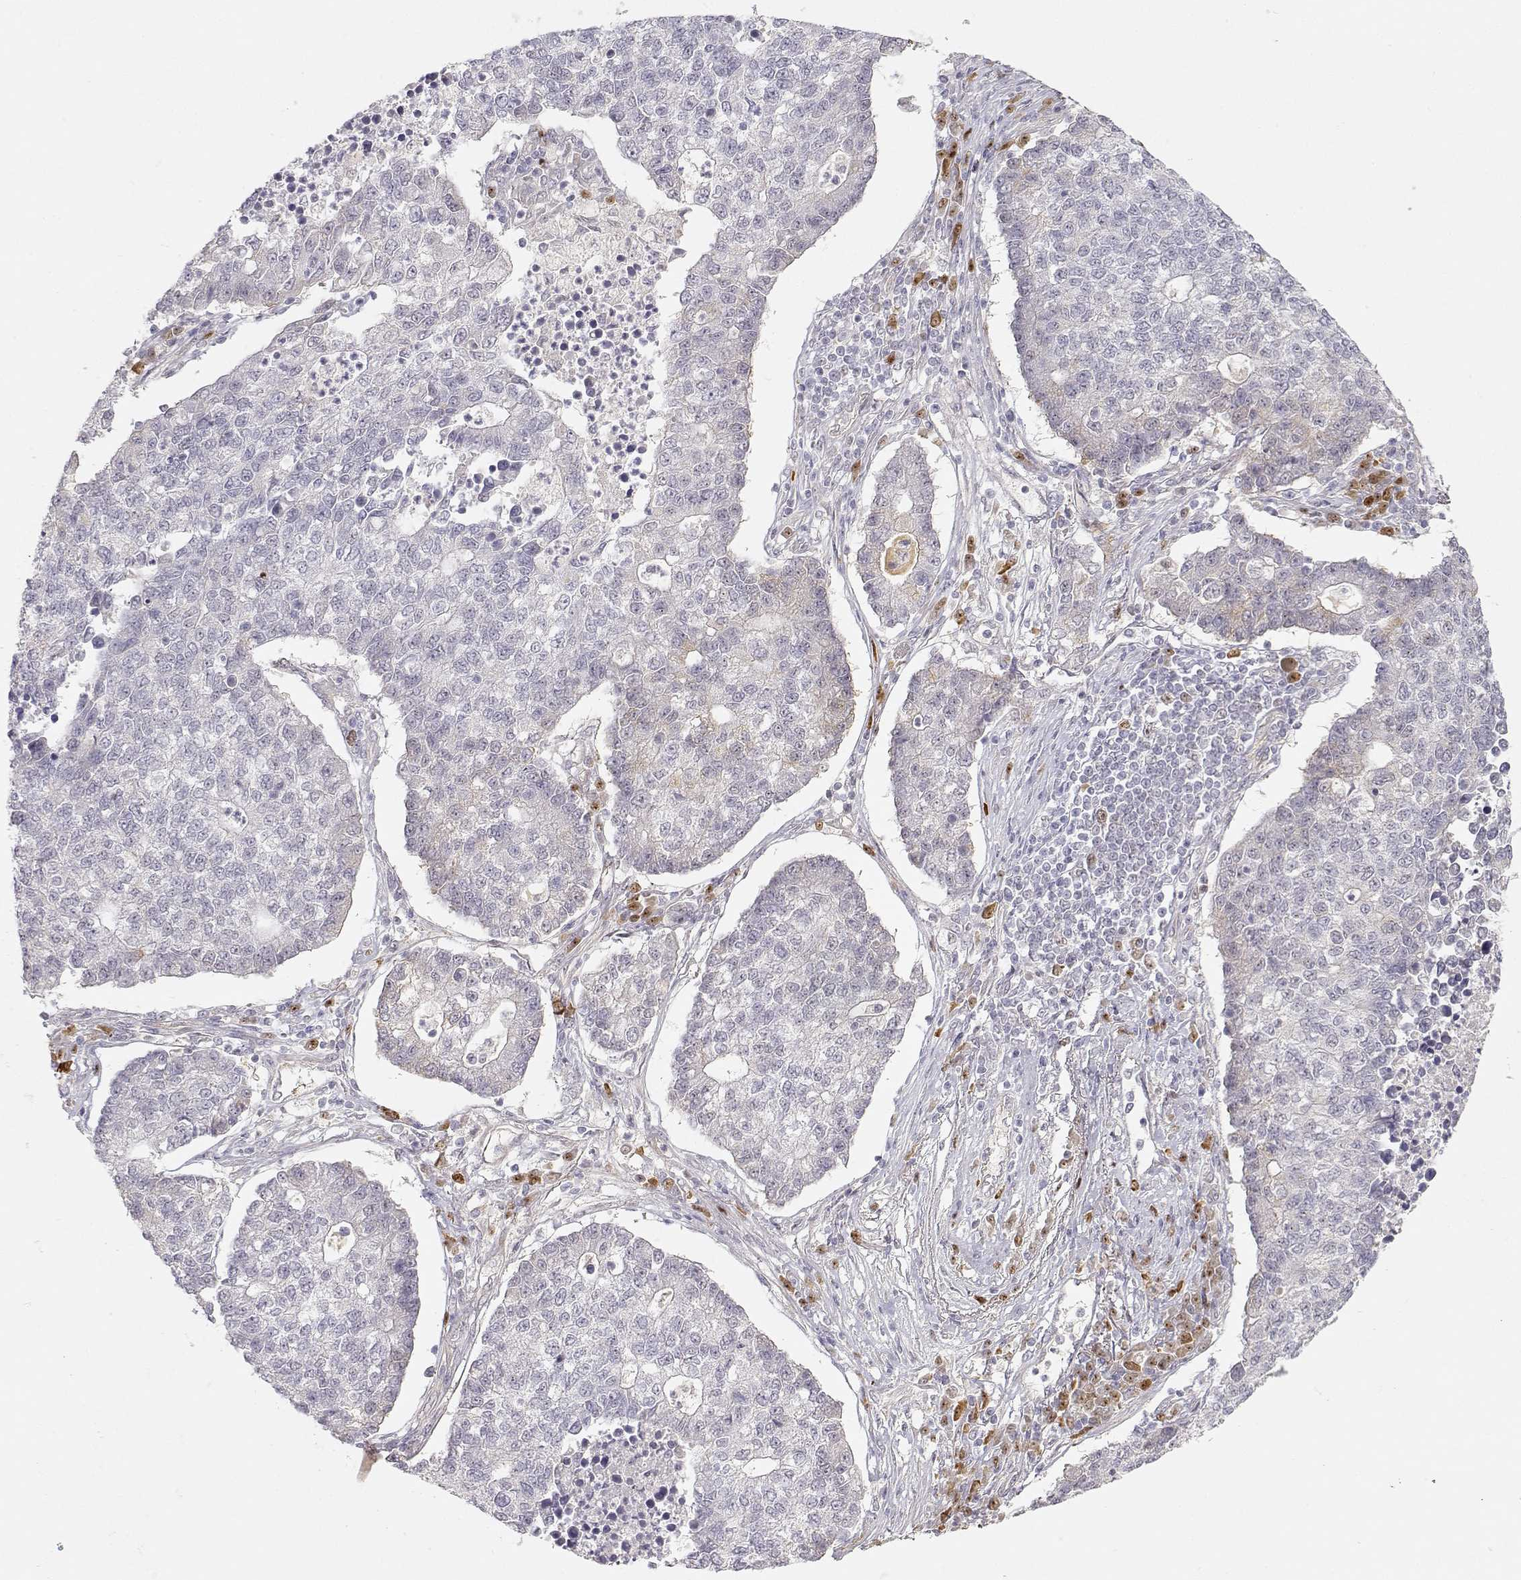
{"staining": {"intensity": "negative", "quantity": "none", "location": "none"}, "tissue": "lung cancer", "cell_type": "Tumor cells", "image_type": "cancer", "snomed": [{"axis": "morphology", "description": "Adenocarcinoma, NOS"}, {"axis": "topography", "description": "Lung"}], "caption": "This is a photomicrograph of immunohistochemistry staining of lung adenocarcinoma, which shows no expression in tumor cells.", "gene": "EAF2", "patient": {"sex": "male", "age": 57}}